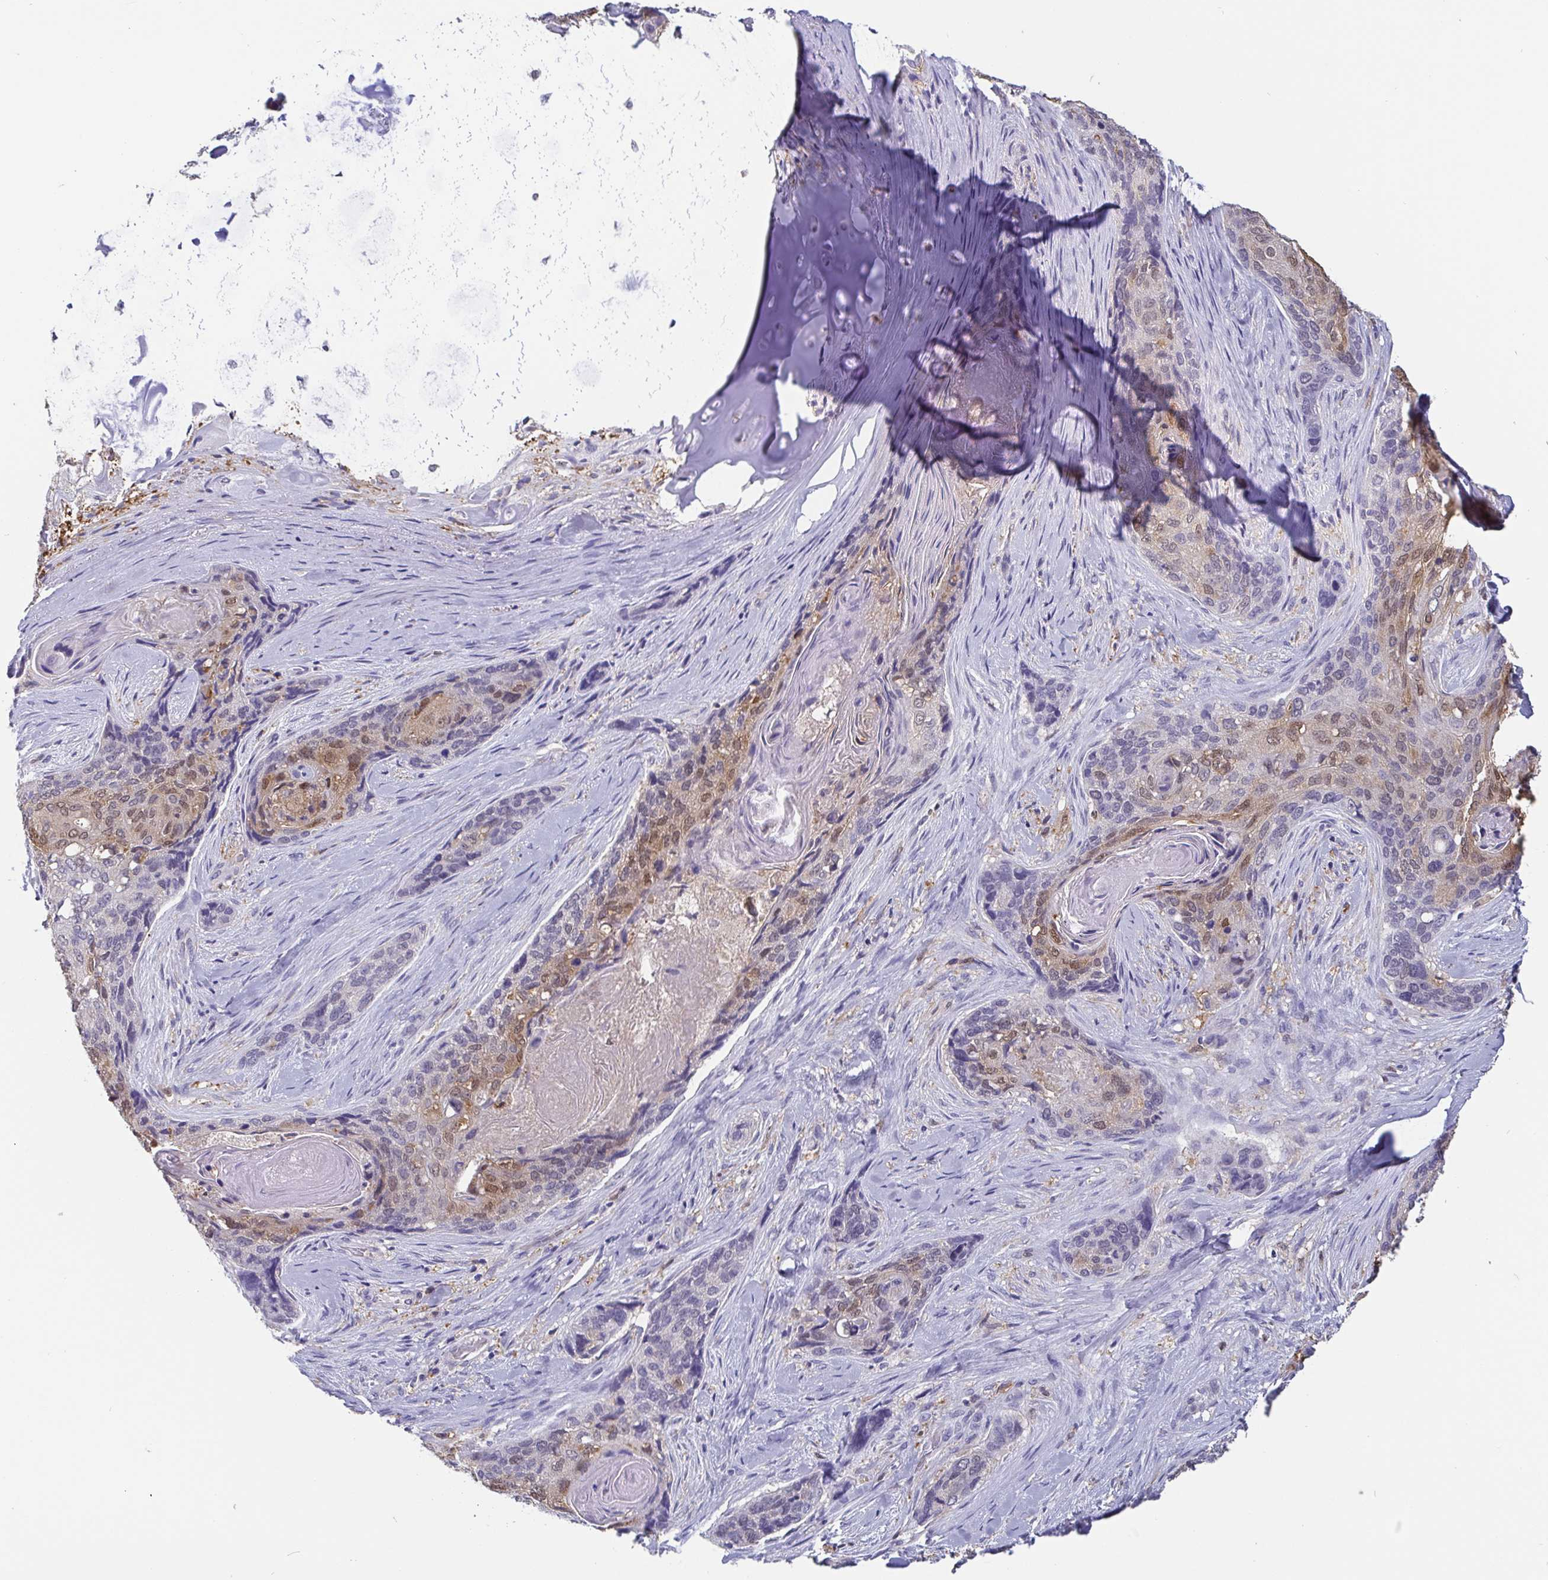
{"staining": {"intensity": "moderate", "quantity": "<25%", "location": "cytoplasmic/membranous,nuclear"}, "tissue": "lung cancer", "cell_type": "Tumor cells", "image_type": "cancer", "snomed": [{"axis": "morphology", "description": "Squamous cell carcinoma, NOS"}, {"axis": "morphology", "description": "Squamous cell carcinoma, metastatic, NOS"}, {"axis": "topography", "description": "Lymph node"}, {"axis": "topography", "description": "Lung"}], "caption": "There is low levels of moderate cytoplasmic/membranous and nuclear expression in tumor cells of squamous cell carcinoma (lung), as demonstrated by immunohistochemical staining (brown color).", "gene": "IDH1", "patient": {"sex": "male", "age": 41}}